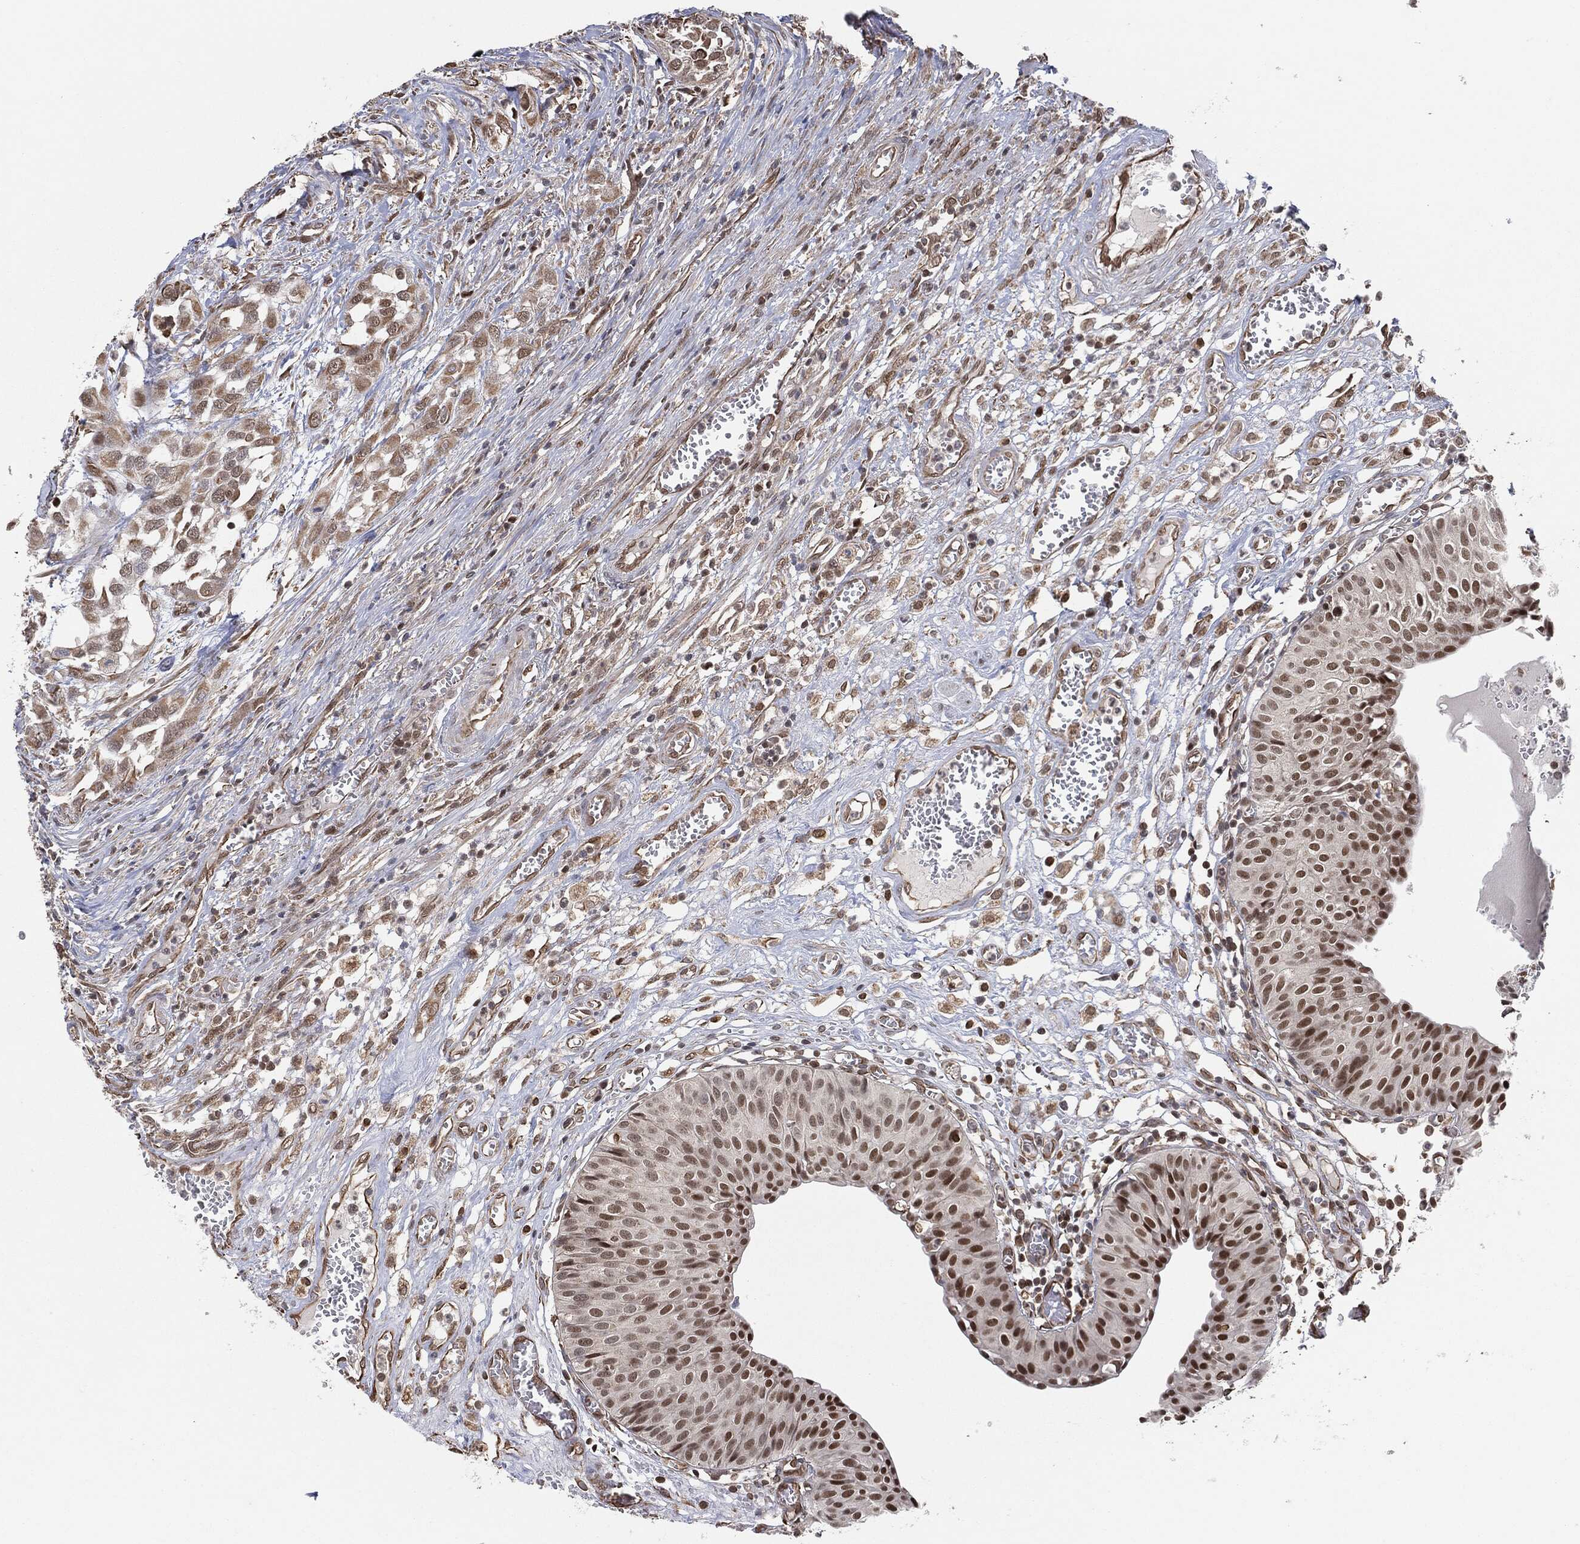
{"staining": {"intensity": "strong", "quantity": "25%-75%", "location": "nuclear"}, "tissue": "urinary bladder", "cell_type": "Urothelial cells", "image_type": "normal", "snomed": [{"axis": "morphology", "description": "Normal tissue, NOS"}, {"axis": "morphology", "description": "Urothelial carcinoma, NOS"}, {"axis": "morphology", "description": "Urothelial carcinoma, High grade"}, {"axis": "topography", "description": "Urinary bladder"}], "caption": "Immunohistochemical staining of benign human urinary bladder shows 25%-75% levels of strong nuclear protein positivity in about 25%-75% of urothelial cells.", "gene": "TP53RK", "patient": {"sex": "male", "age": 57}}